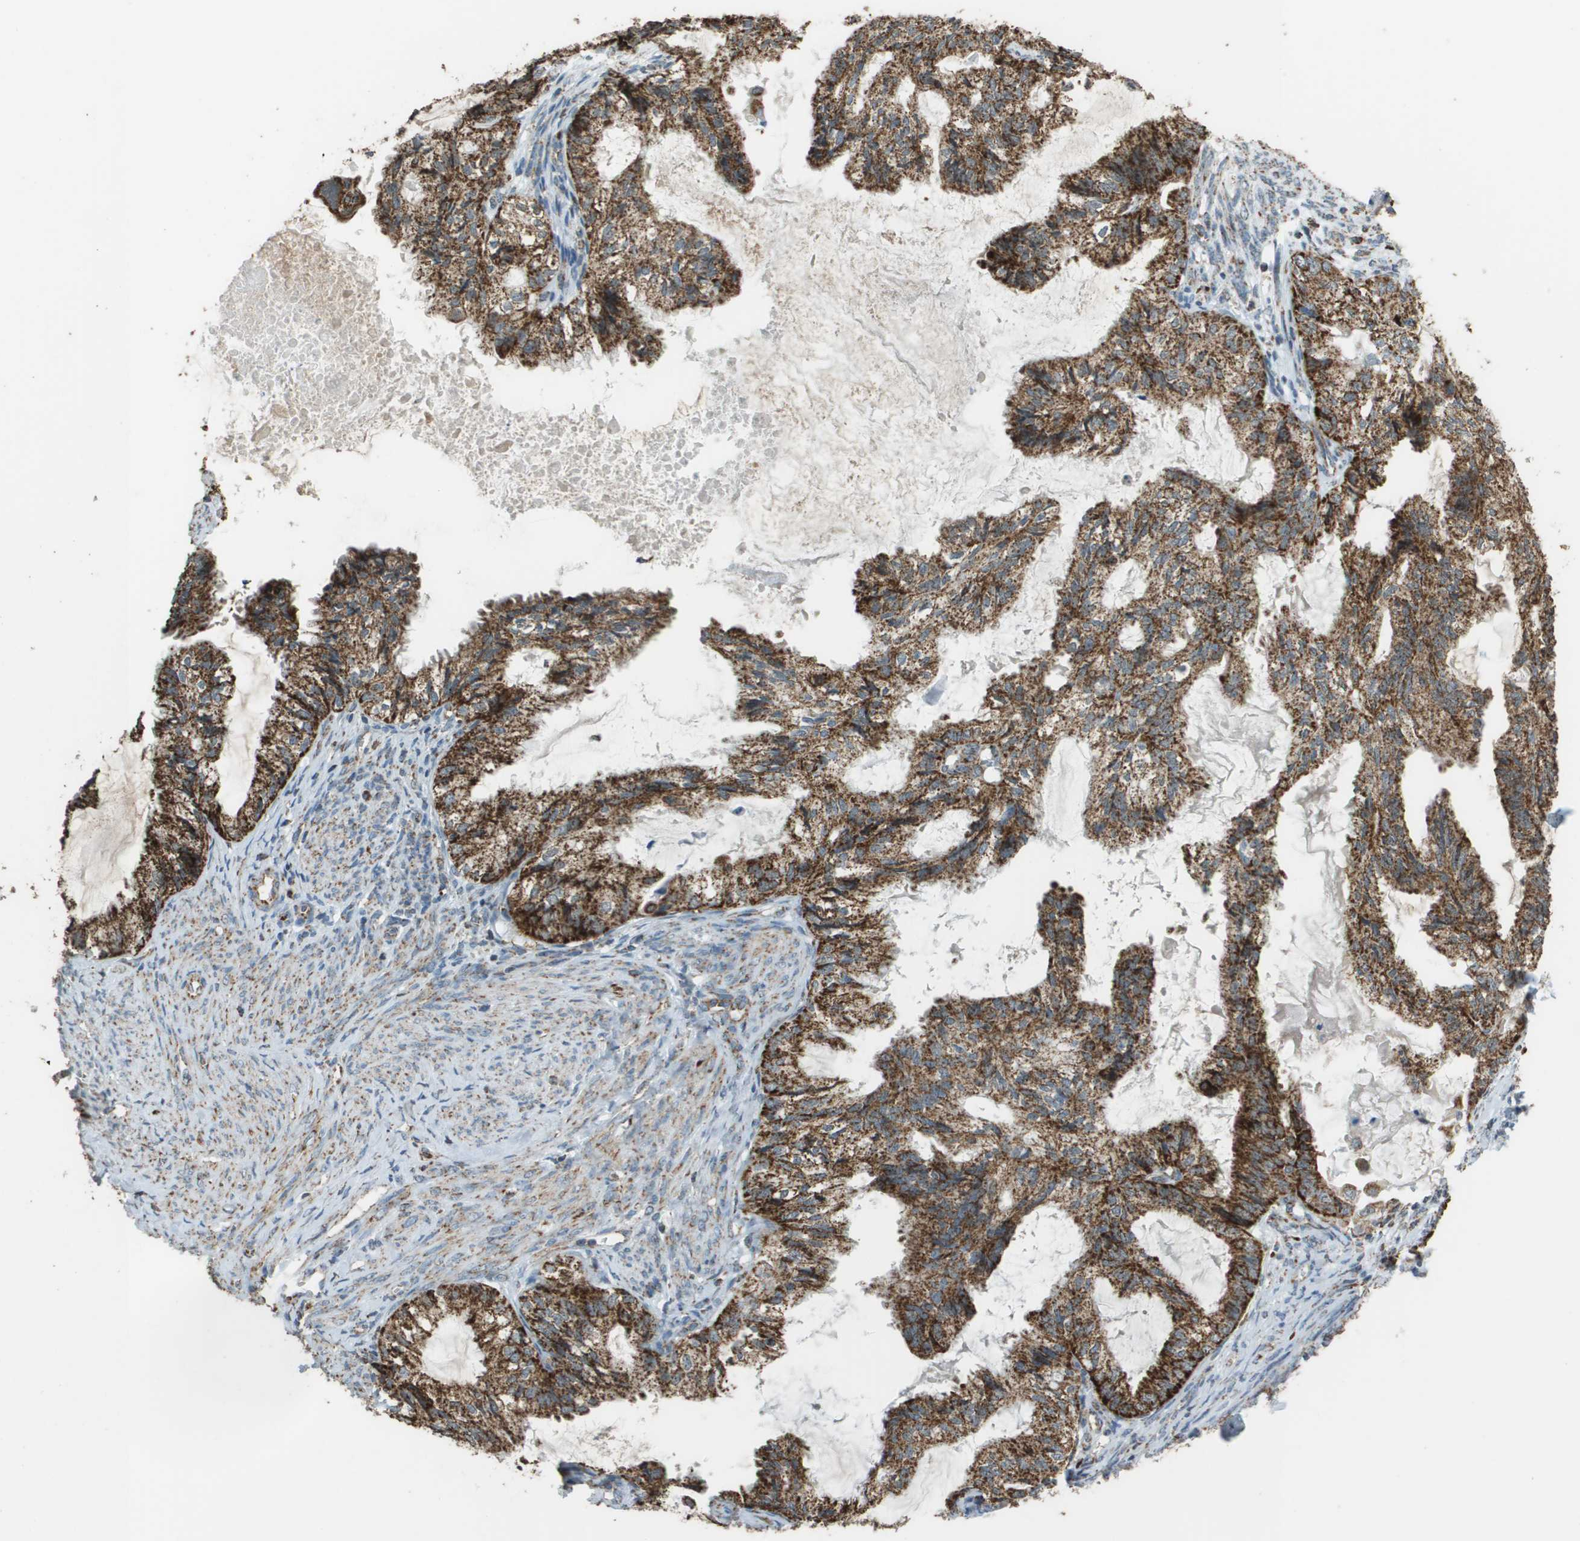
{"staining": {"intensity": "moderate", "quantity": ">75%", "location": "cytoplasmic/membranous"}, "tissue": "cervical cancer", "cell_type": "Tumor cells", "image_type": "cancer", "snomed": [{"axis": "morphology", "description": "Normal tissue, NOS"}, {"axis": "morphology", "description": "Adenocarcinoma, NOS"}, {"axis": "topography", "description": "Cervix"}, {"axis": "topography", "description": "Endometrium"}], "caption": "Protein staining by immunohistochemistry shows moderate cytoplasmic/membranous expression in approximately >75% of tumor cells in cervical cancer (adenocarcinoma). (Stains: DAB (3,3'-diaminobenzidine) in brown, nuclei in blue, Microscopy: brightfield microscopy at high magnification).", "gene": "FH", "patient": {"sex": "female", "age": 86}}